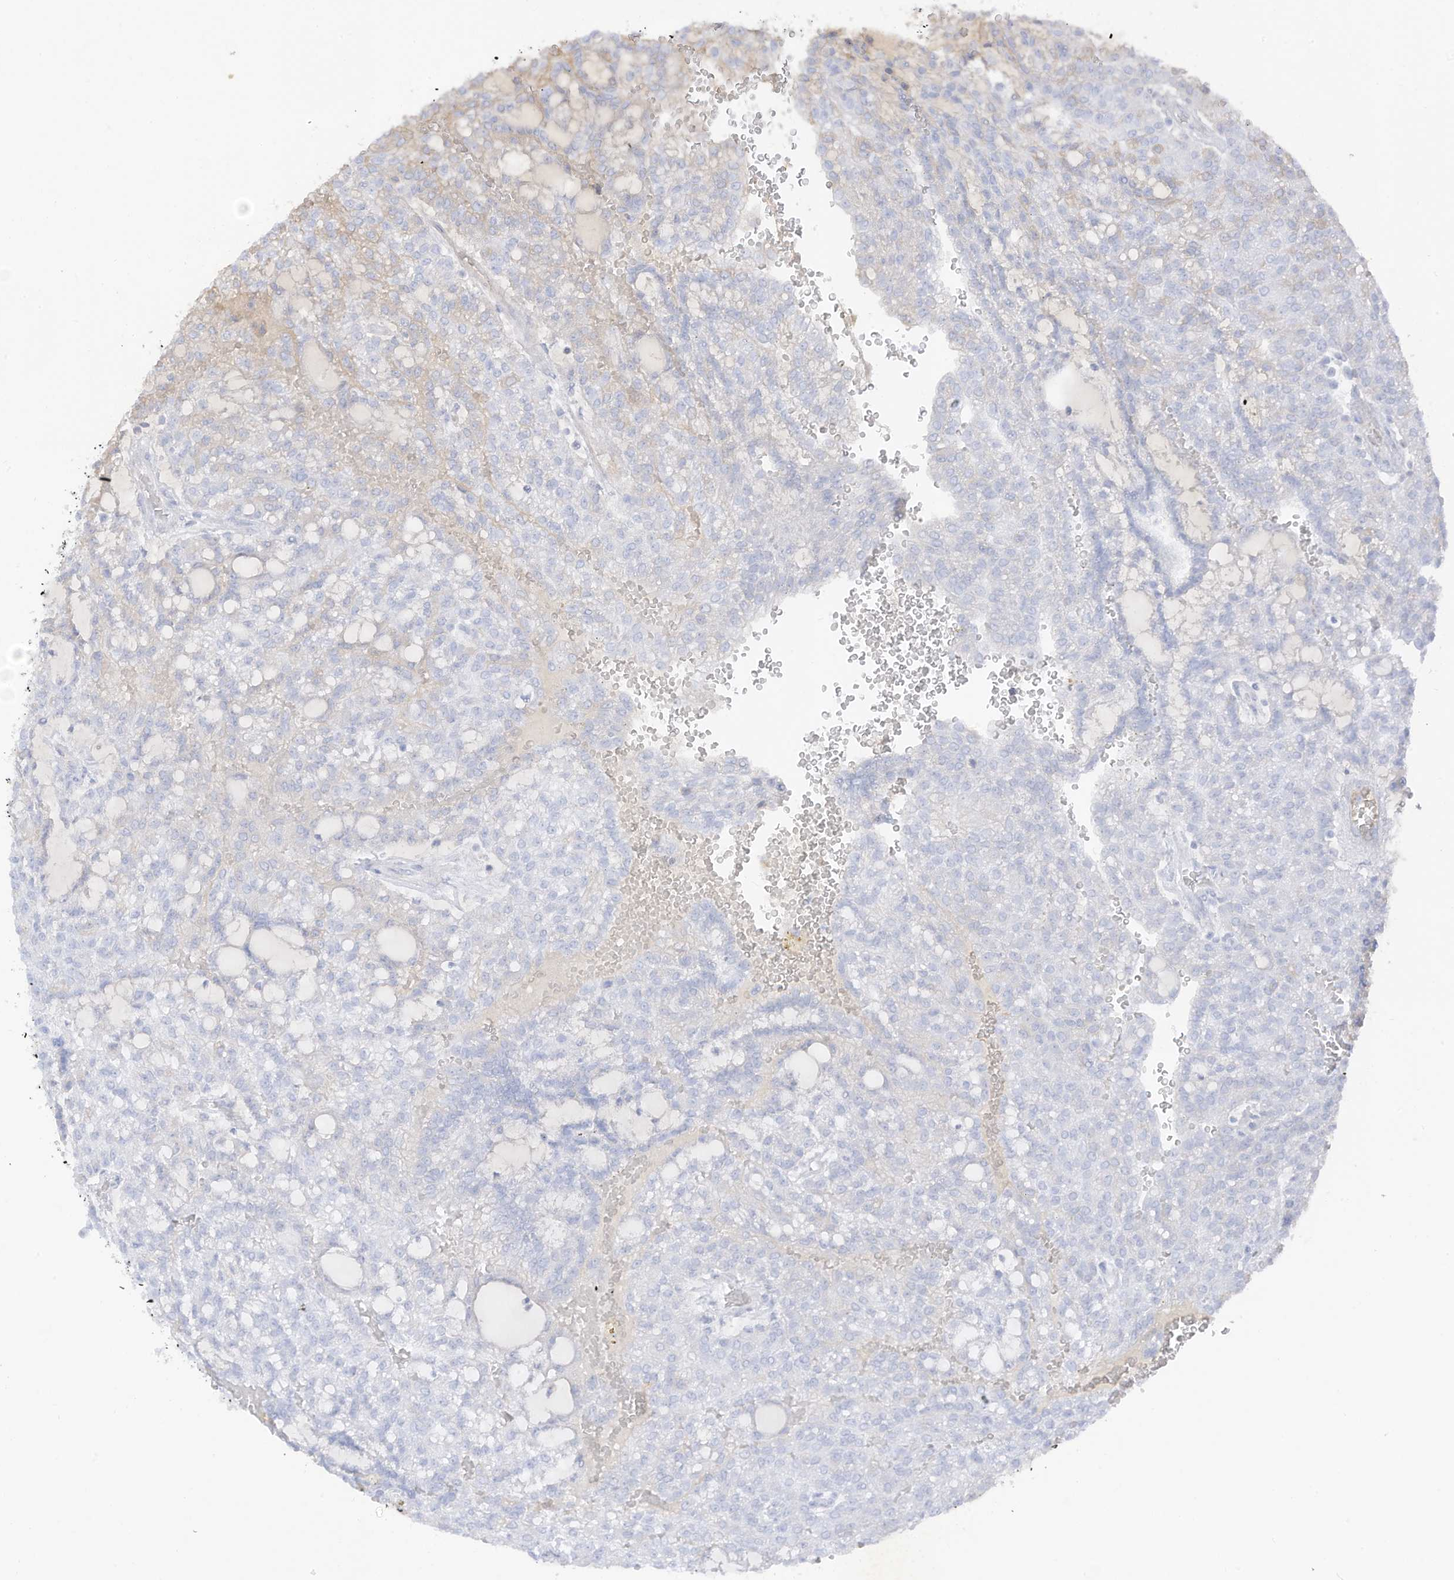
{"staining": {"intensity": "negative", "quantity": "none", "location": "none"}, "tissue": "renal cancer", "cell_type": "Tumor cells", "image_type": "cancer", "snomed": [{"axis": "morphology", "description": "Adenocarcinoma, NOS"}, {"axis": "topography", "description": "Kidney"}], "caption": "Tumor cells are negative for protein expression in human renal cancer (adenocarcinoma).", "gene": "HSD17B13", "patient": {"sex": "male", "age": 63}}